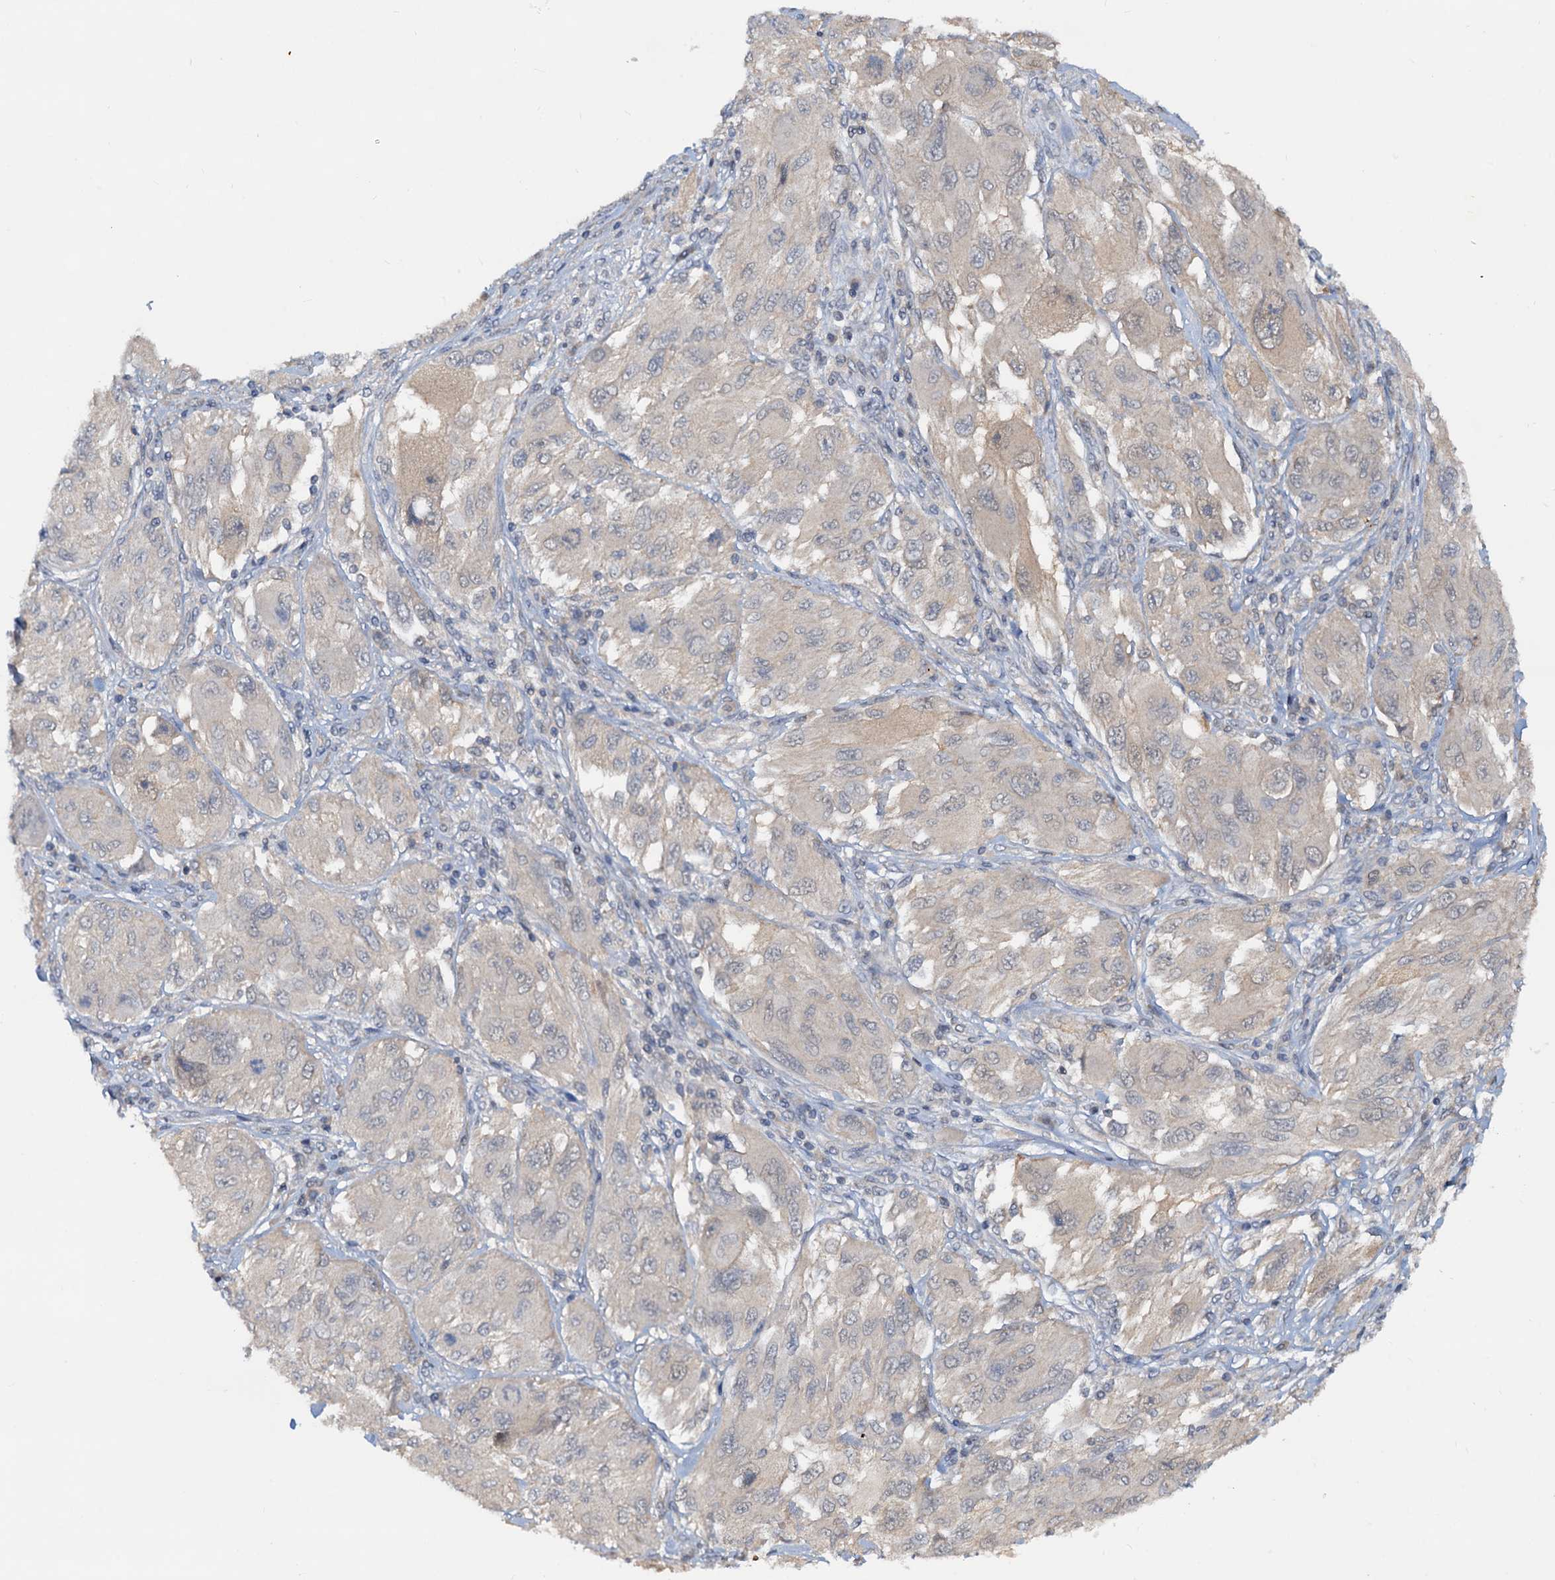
{"staining": {"intensity": "negative", "quantity": "none", "location": "none"}, "tissue": "melanoma", "cell_type": "Tumor cells", "image_type": "cancer", "snomed": [{"axis": "morphology", "description": "Malignant melanoma, NOS"}, {"axis": "topography", "description": "Skin"}], "caption": "This is an immunohistochemistry image of malignant melanoma. There is no expression in tumor cells.", "gene": "PTGES3", "patient": {"sex": "female", "age": 91}}